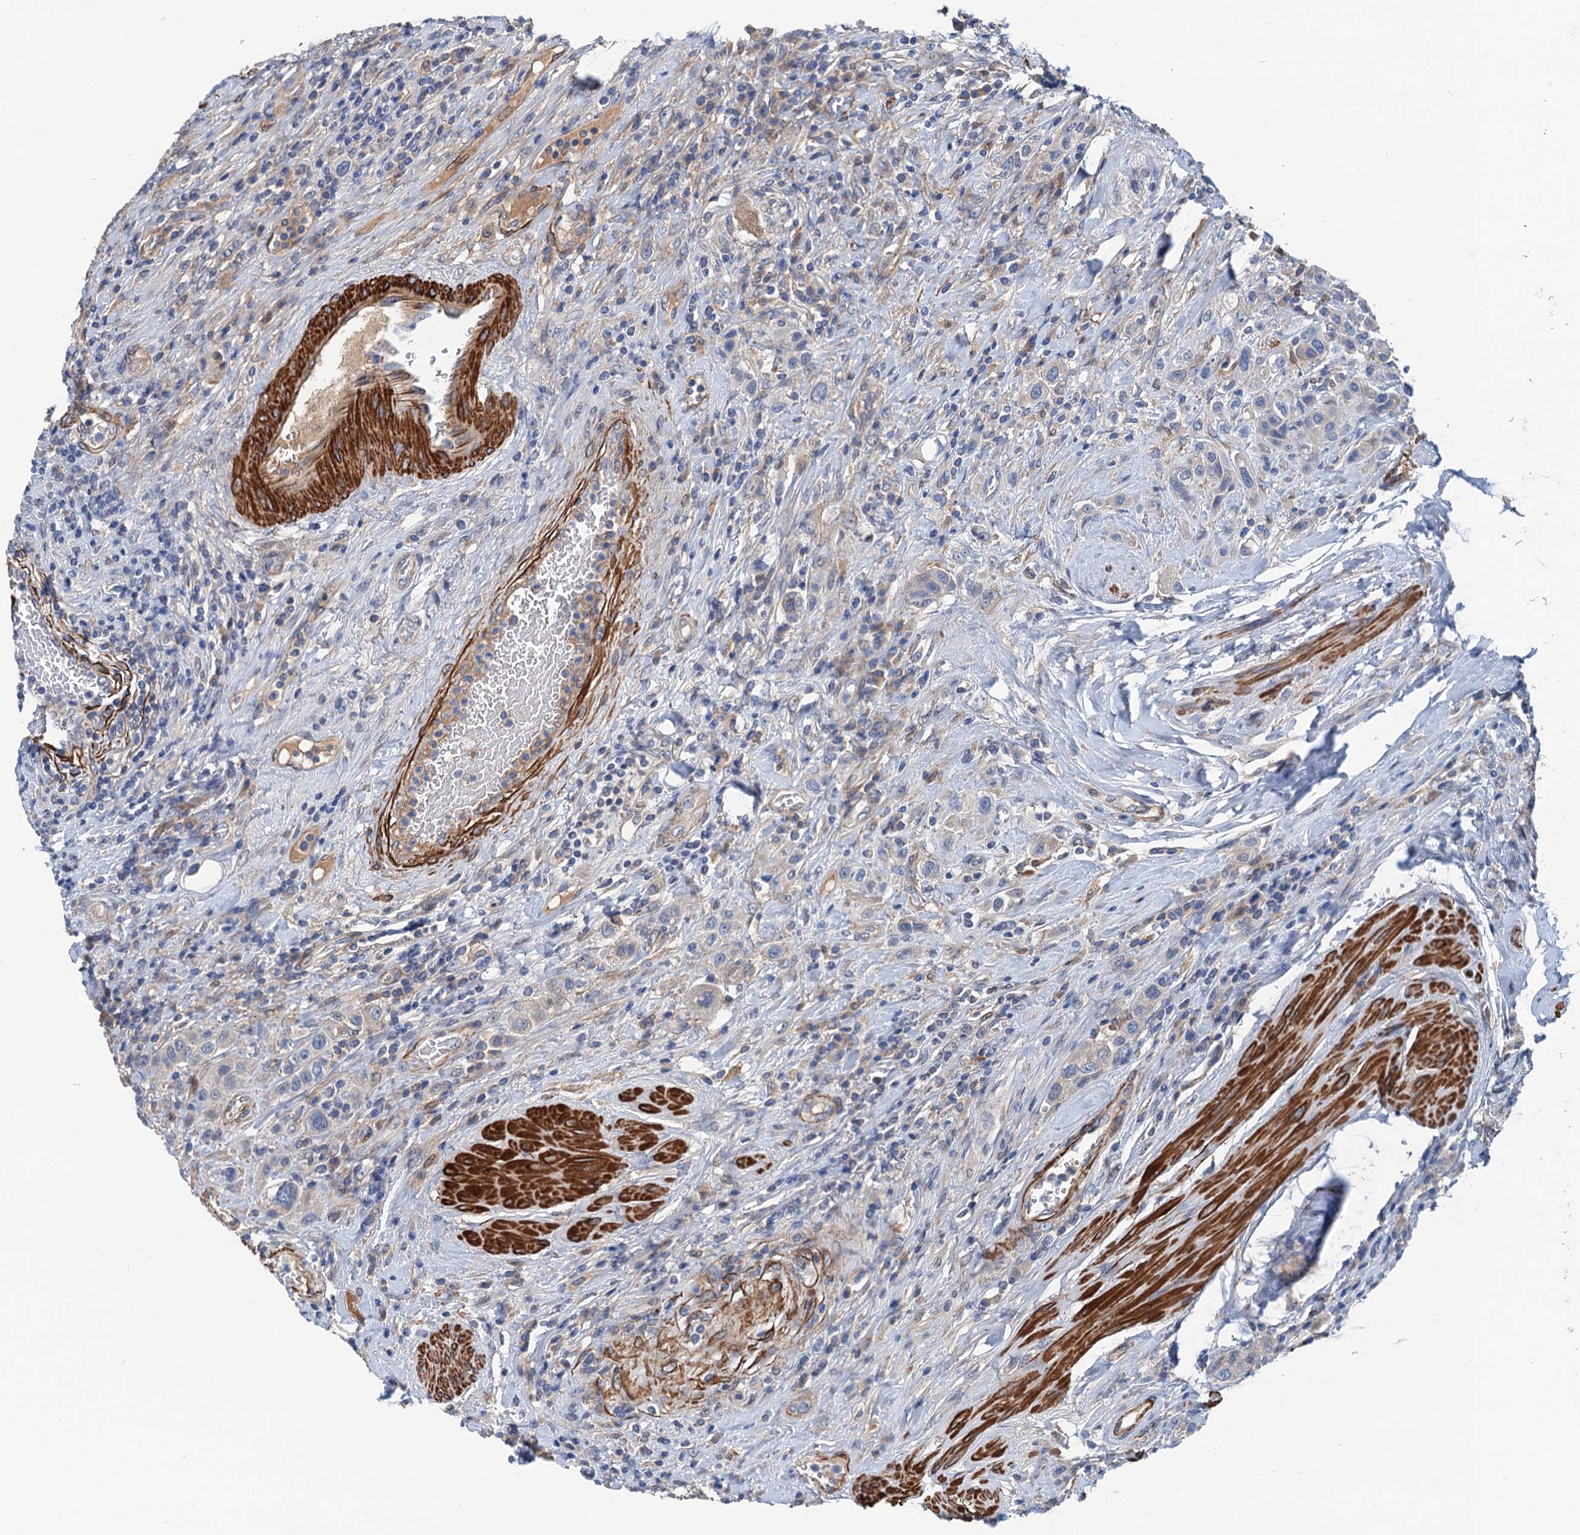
{"staining": {"intensity": "weak", "quantity": "<25%", "location": "cytoplasmic/membranous"}, "tissue": "urothelial cancer", "cell_type": "Tumor cells", "image_type": "cancer", "snomed": [{"axis": "morphology", "description": "Urothelial carcinoma, High grade"}, {"axis": "topography", "description": "Urinary bladder"}], "caption": "IHC photomicrograph of human urothelial cancer stained for a protein (brown), which demonstrates no expression in tumor cells.", "gene": "CSTPP1", "patient": {"sex": "male", "age": 50}}